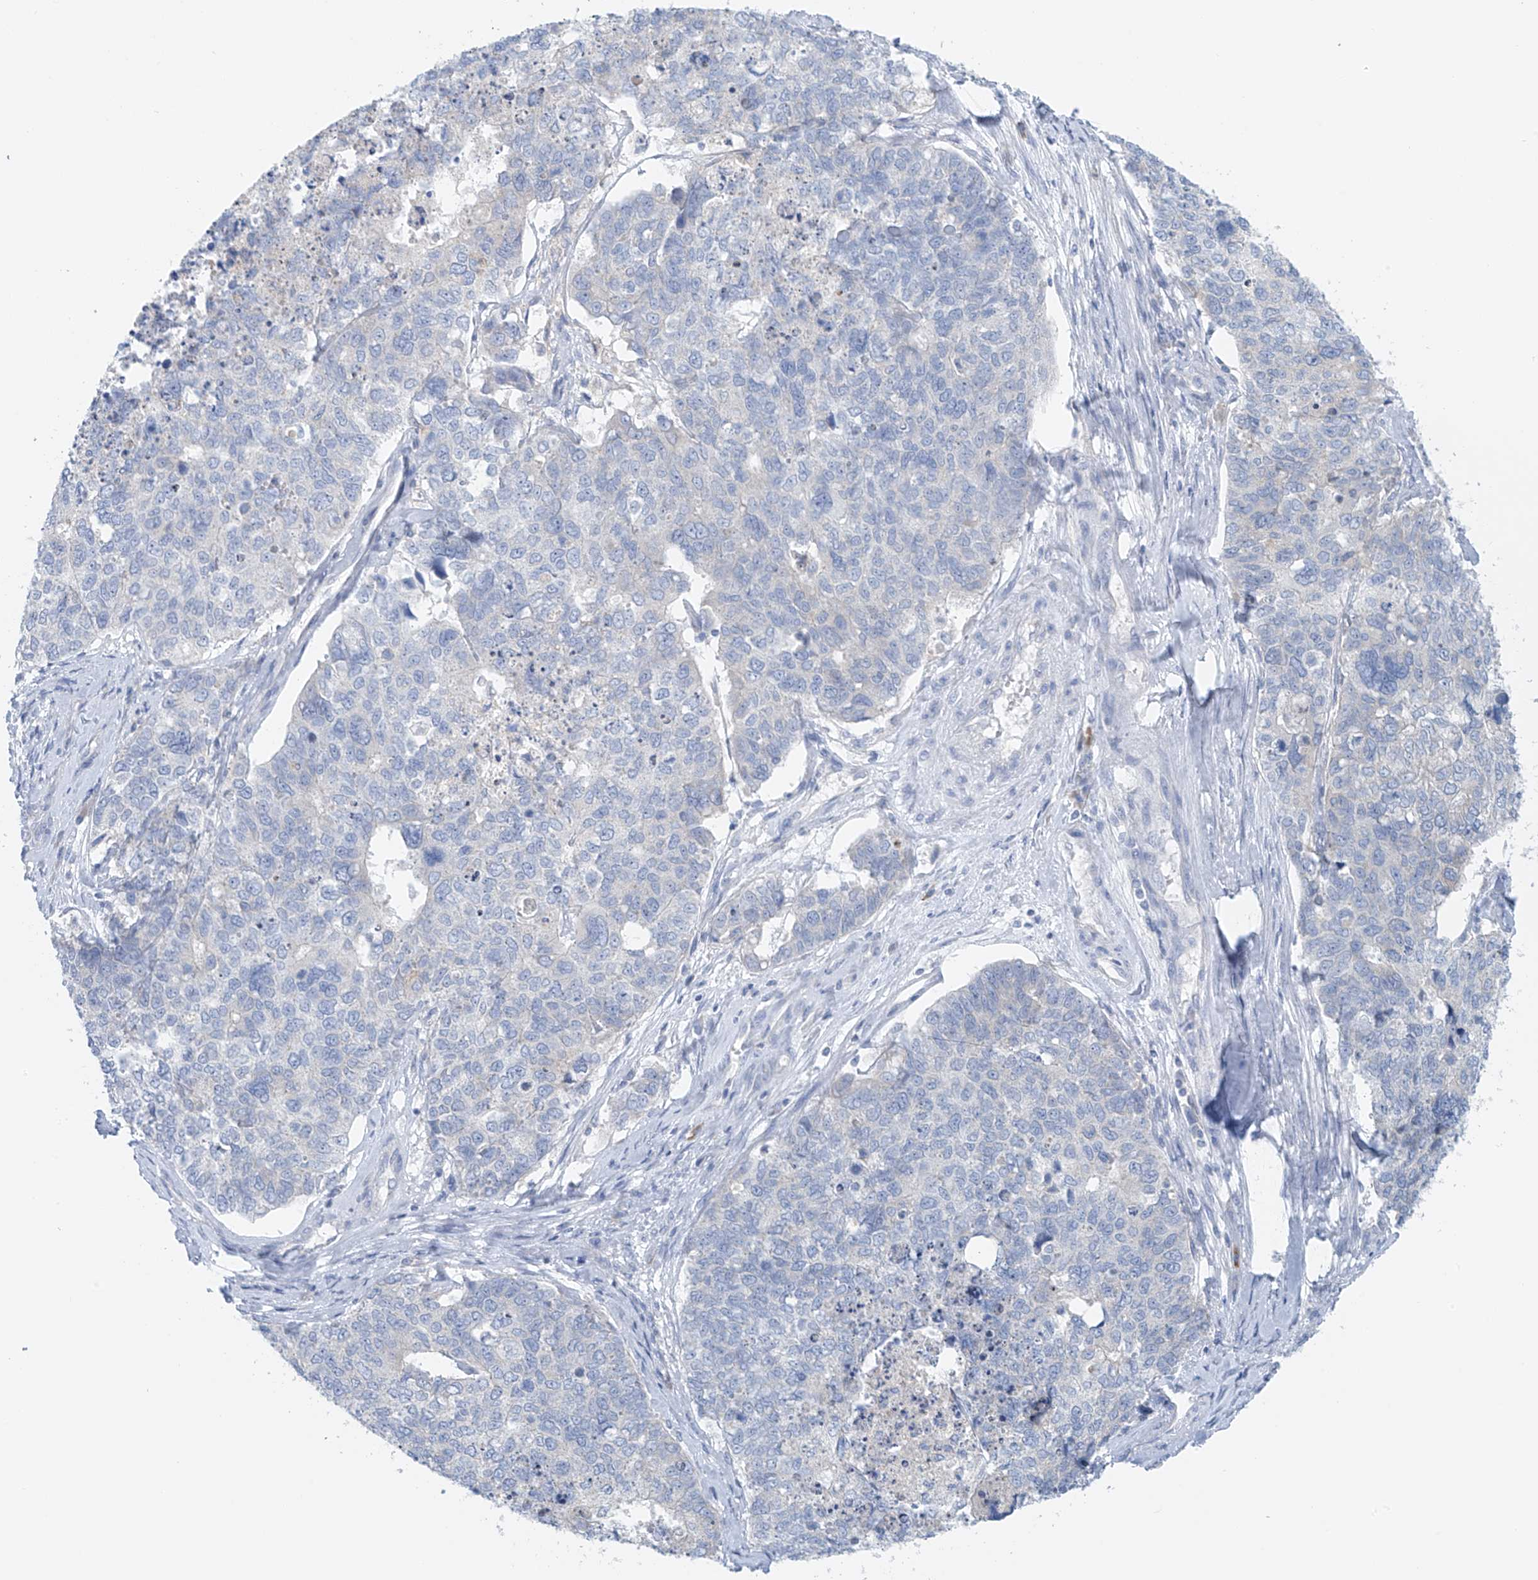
{"staining": {"intensity": "negative", "quantity": "none", "location": "none"}, "tissue": "cervical cancer", "cell_type": "Tumor cells", "image_type": "cancer", "snomed": [{"axis": "morphology", "description": "Squamous cell carcinoma, NOS"}, {"axis": "topography", "description": "Cervix"}], "caption": "Immunohistochemistry (IHC) of human cervical squamous cell carcinoma exhibits no positivity in tumor cells.", "gene": "POMGNT2", "patient": {"sex": "female", "age": 63}}